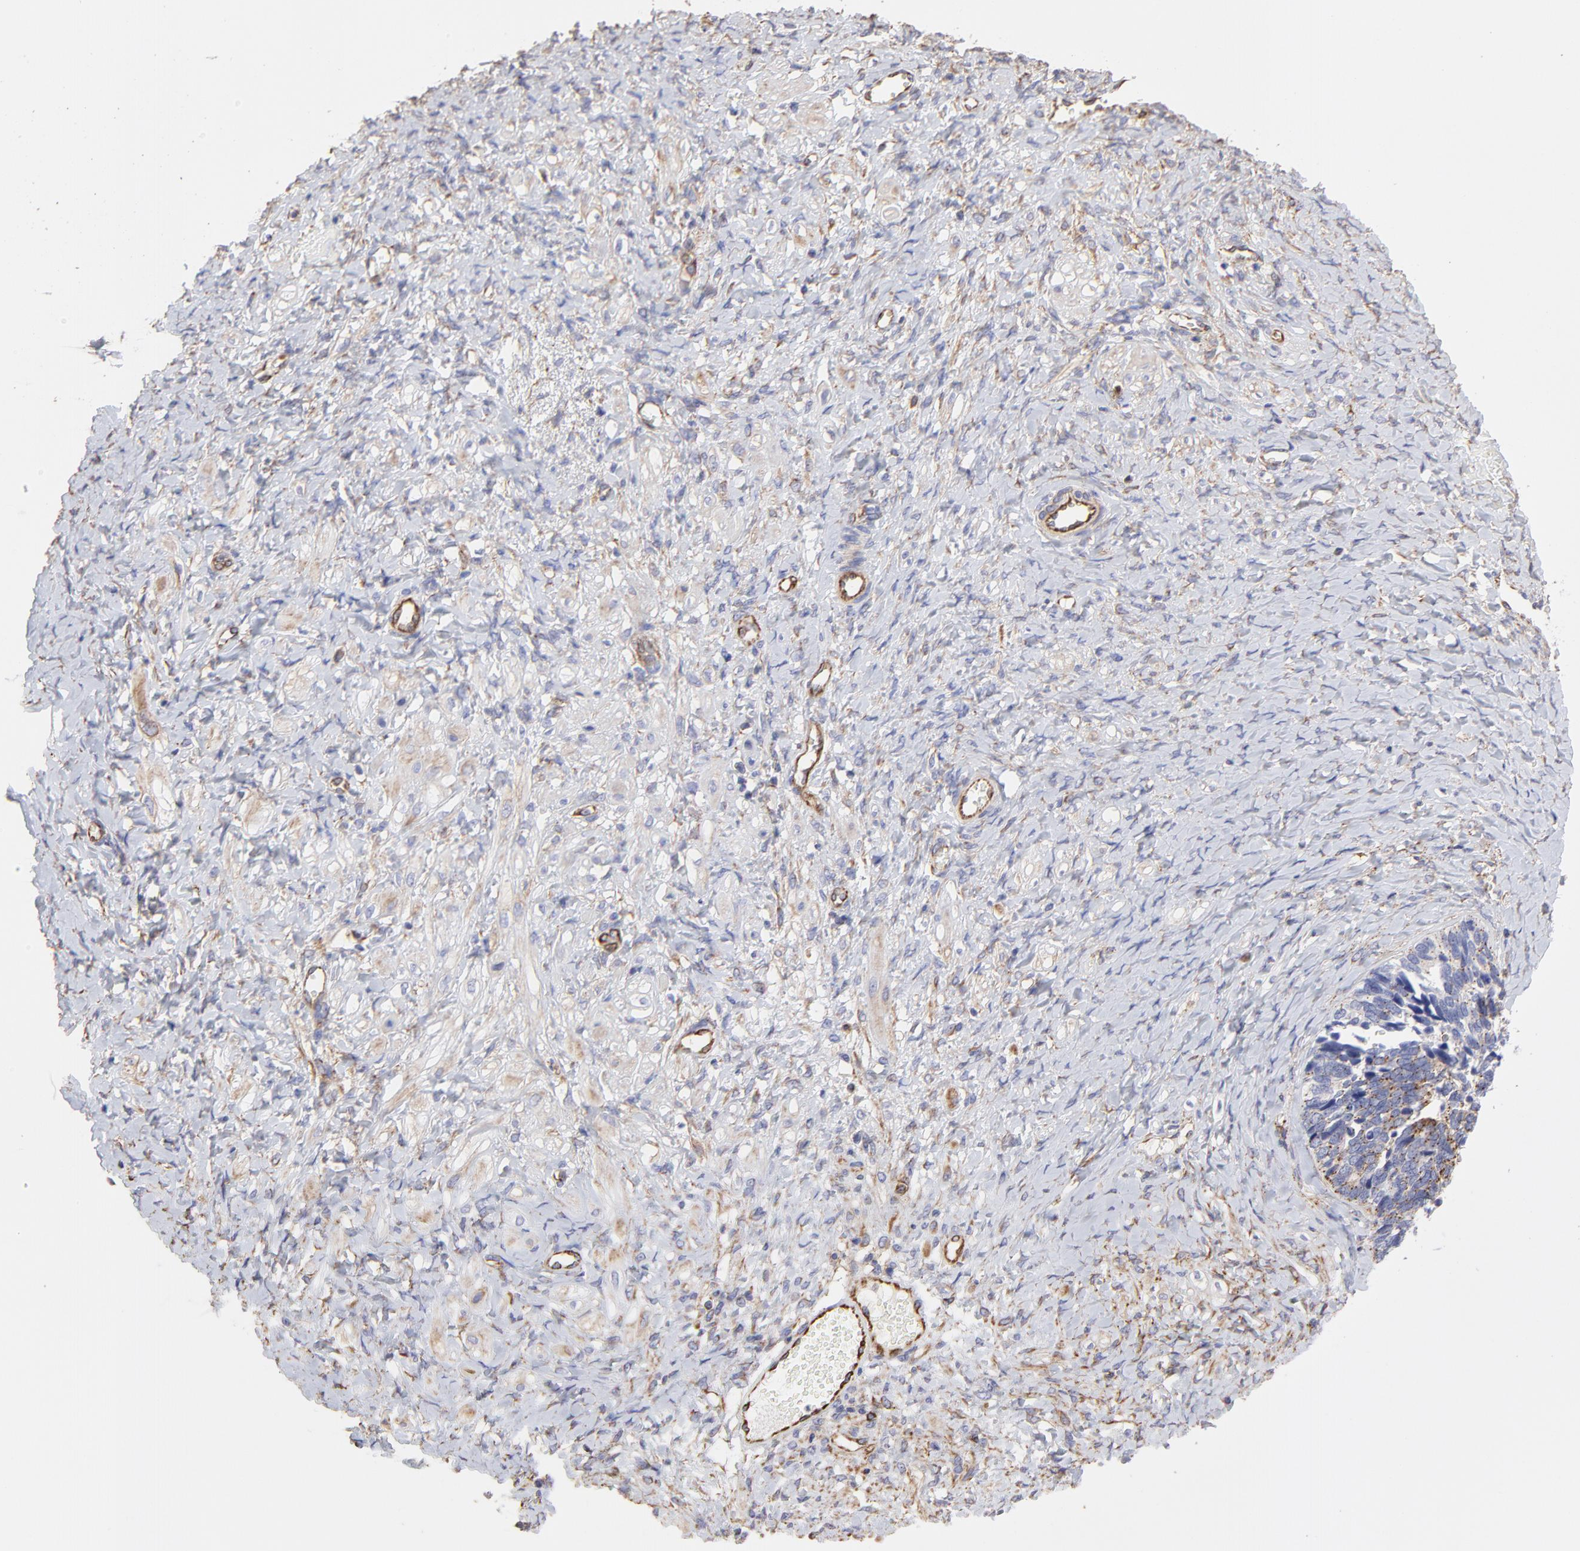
{"staining": {"intensity": "weak", "quantity": "25%-75%", "location": "cytoplasmic/membranous"}, "tissue": "ovarian cancer", "cell_type": "Tumor cells", "image_type": "cancer", "snomed": [{"axis": "morphology", "description": "Cystadenocarcinoma, serous, NOS"}, {"axis": "topography", "description": "Ovary"}], "caption": "Brown immunohistochemical staining in human ovarian cancer reveals weak cytoplasmic/membranous staining in approximately 25%-75% of tumor cells.", "gene": "COX8C", "patient": {"sex": "female", "age": 77}}